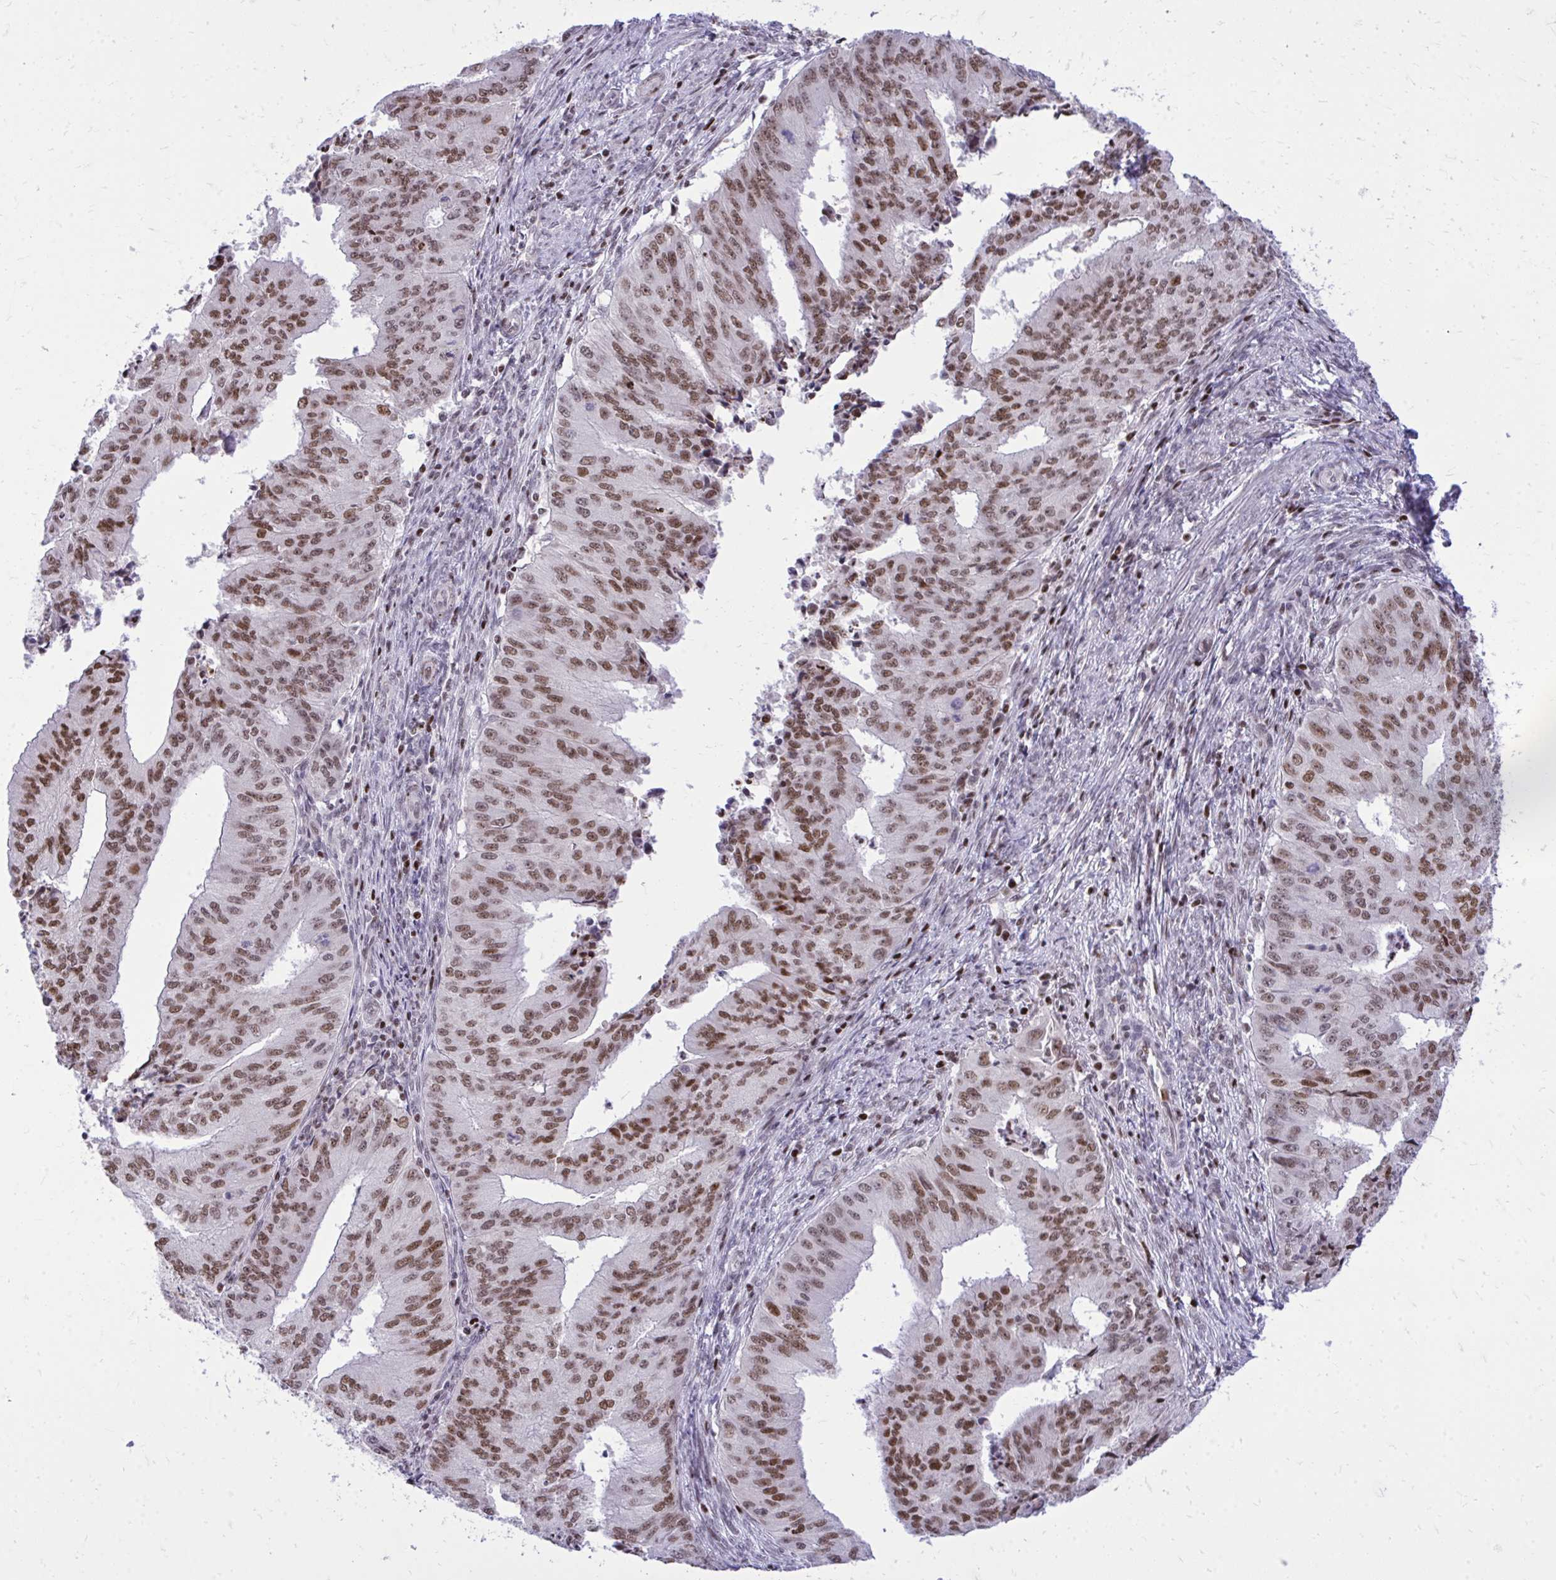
{"staining": {"intensity": "moderate", "quantity": ">75%", "location": "nuclear"}, "tissue": "endometrial cancer", "cell_type": "Tumor cells", "image_type": "cancer", "snomed": [{"axis": "morphology", "description": "Adenocarcinoma, NOS"}, {"axis": "topography", "description": "Endometrium"}], "caption": "The histopathology image demonstrates staining of endometrial adenocarcinoma, revealing moderate nuclear protein staining (brown color) within tumor cells. Using DAB (3,3'-diaminobenzidine) (brown) and hematoxylin (blue) stains, captured at high magnification using brightfield microscopy.", "gene": "C14orf39", "patient": {"sex": "female", "age": 50}}